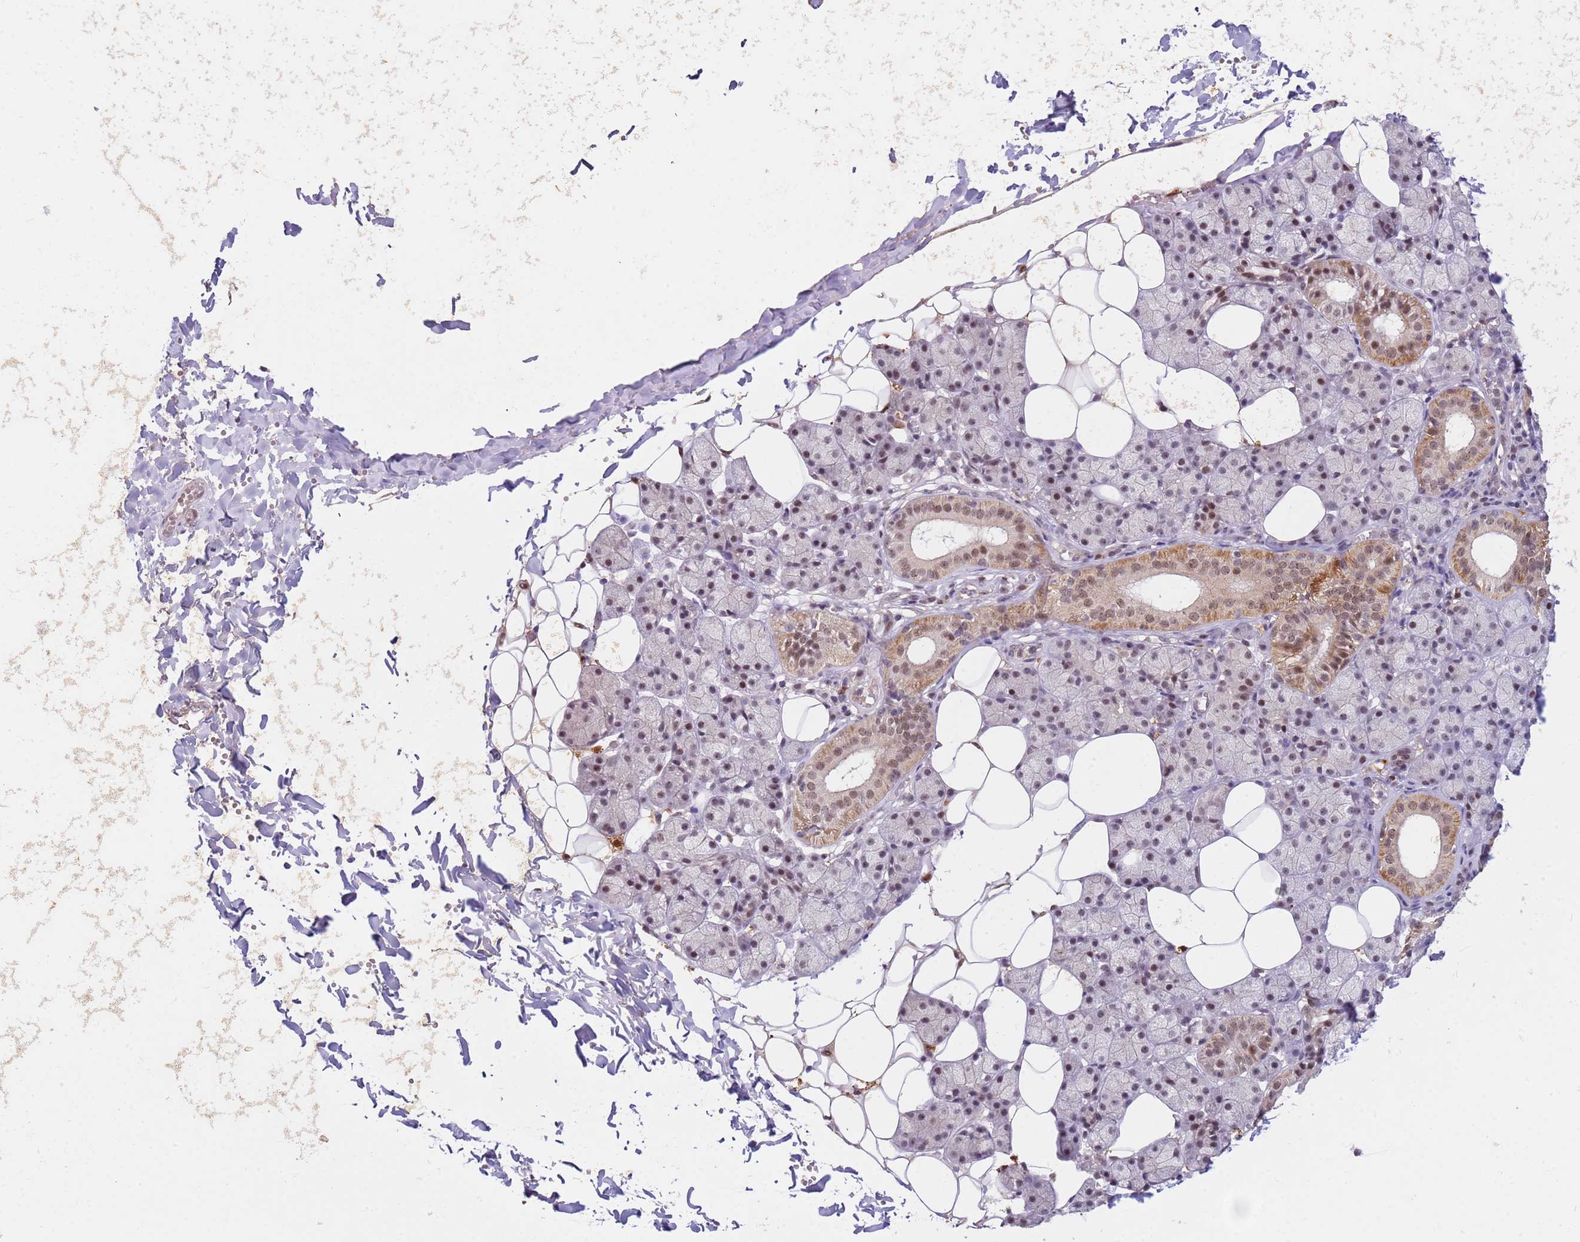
{"staining": {"intensity": "moderate", "quantity": "<25%", "location": "cytoplasmic/membranous,nuclear"}, "tissue": "salivary gland", "cell_type": "Glandular cells", "image_type": "normal", "snomed": [{"axis": "morphology", "description": "Normal tissue, NOS"}, {"axis": "topography", "description": "Salivary gland"}], "caption": "This micrograph shows IHC staining of benign human salivary gland, with low moderate cytoplasmic/membranous,nuclear positivity in approximately <25% of glandular cells.", "gene": "LGALSL", "patient": {"sex": "female", "age": 33}}